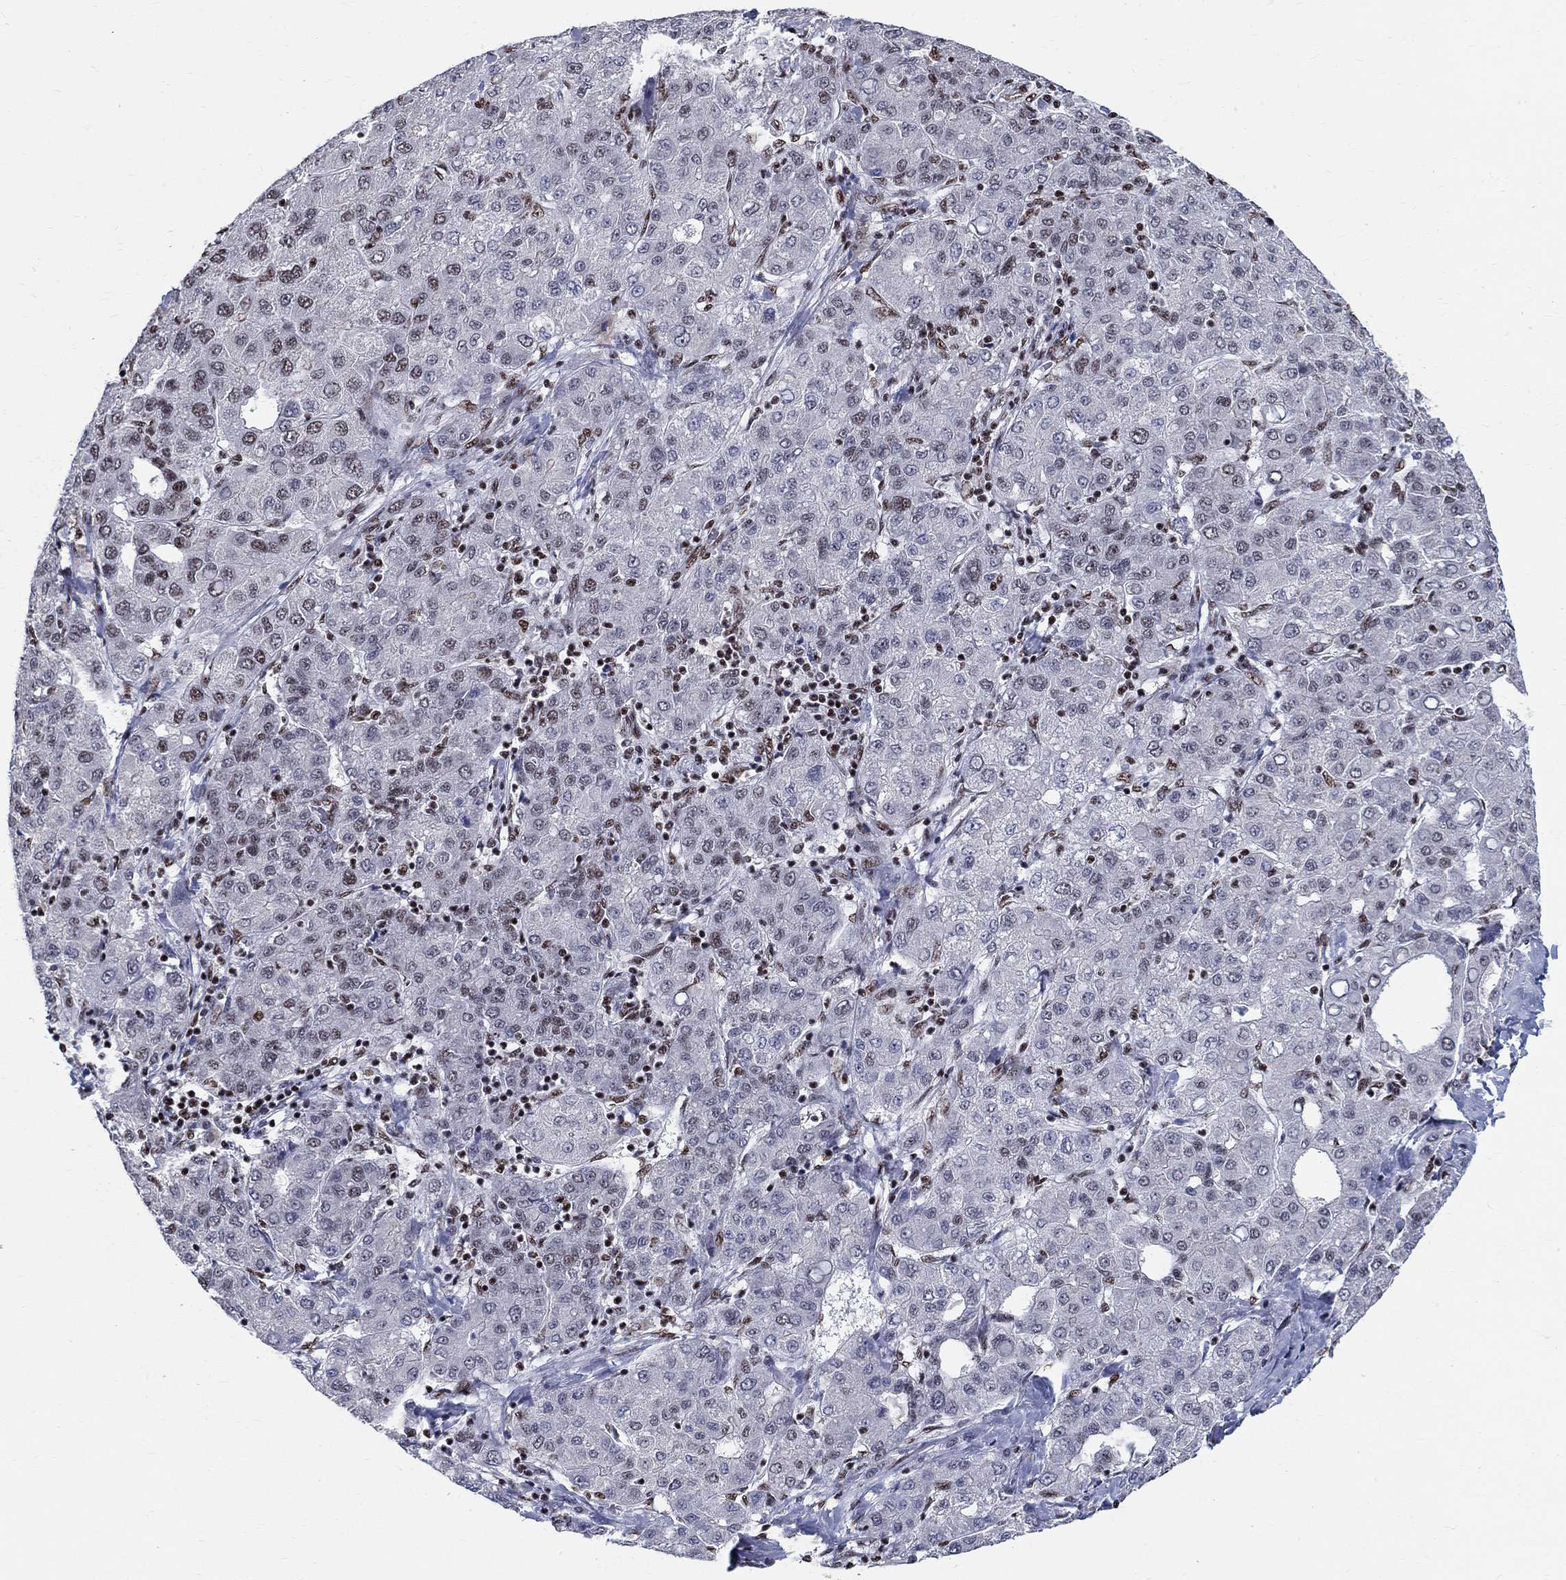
{"staining": {"intensity": "weak", "quantity": "<25%", "location": "nuclear"}, "tissue": "liver cancer", "cell_type": "Tumor cells", "image_type": "cancer", "snomed": [{"axis": "morphology", "description": "Carcinoma, Hepatocellular, NOS"}, {"axis": "topography", "description": "Liver"}], "caption": "High magnification brightfield microscopy of liver hepatocellular carcinoma stained with DAB (brown) and counterstained with hematoxylin (blue): tumor cells show no significant positivity.", "gene": "FBXO16", "patient": {"sex": "male", "age": 65}}